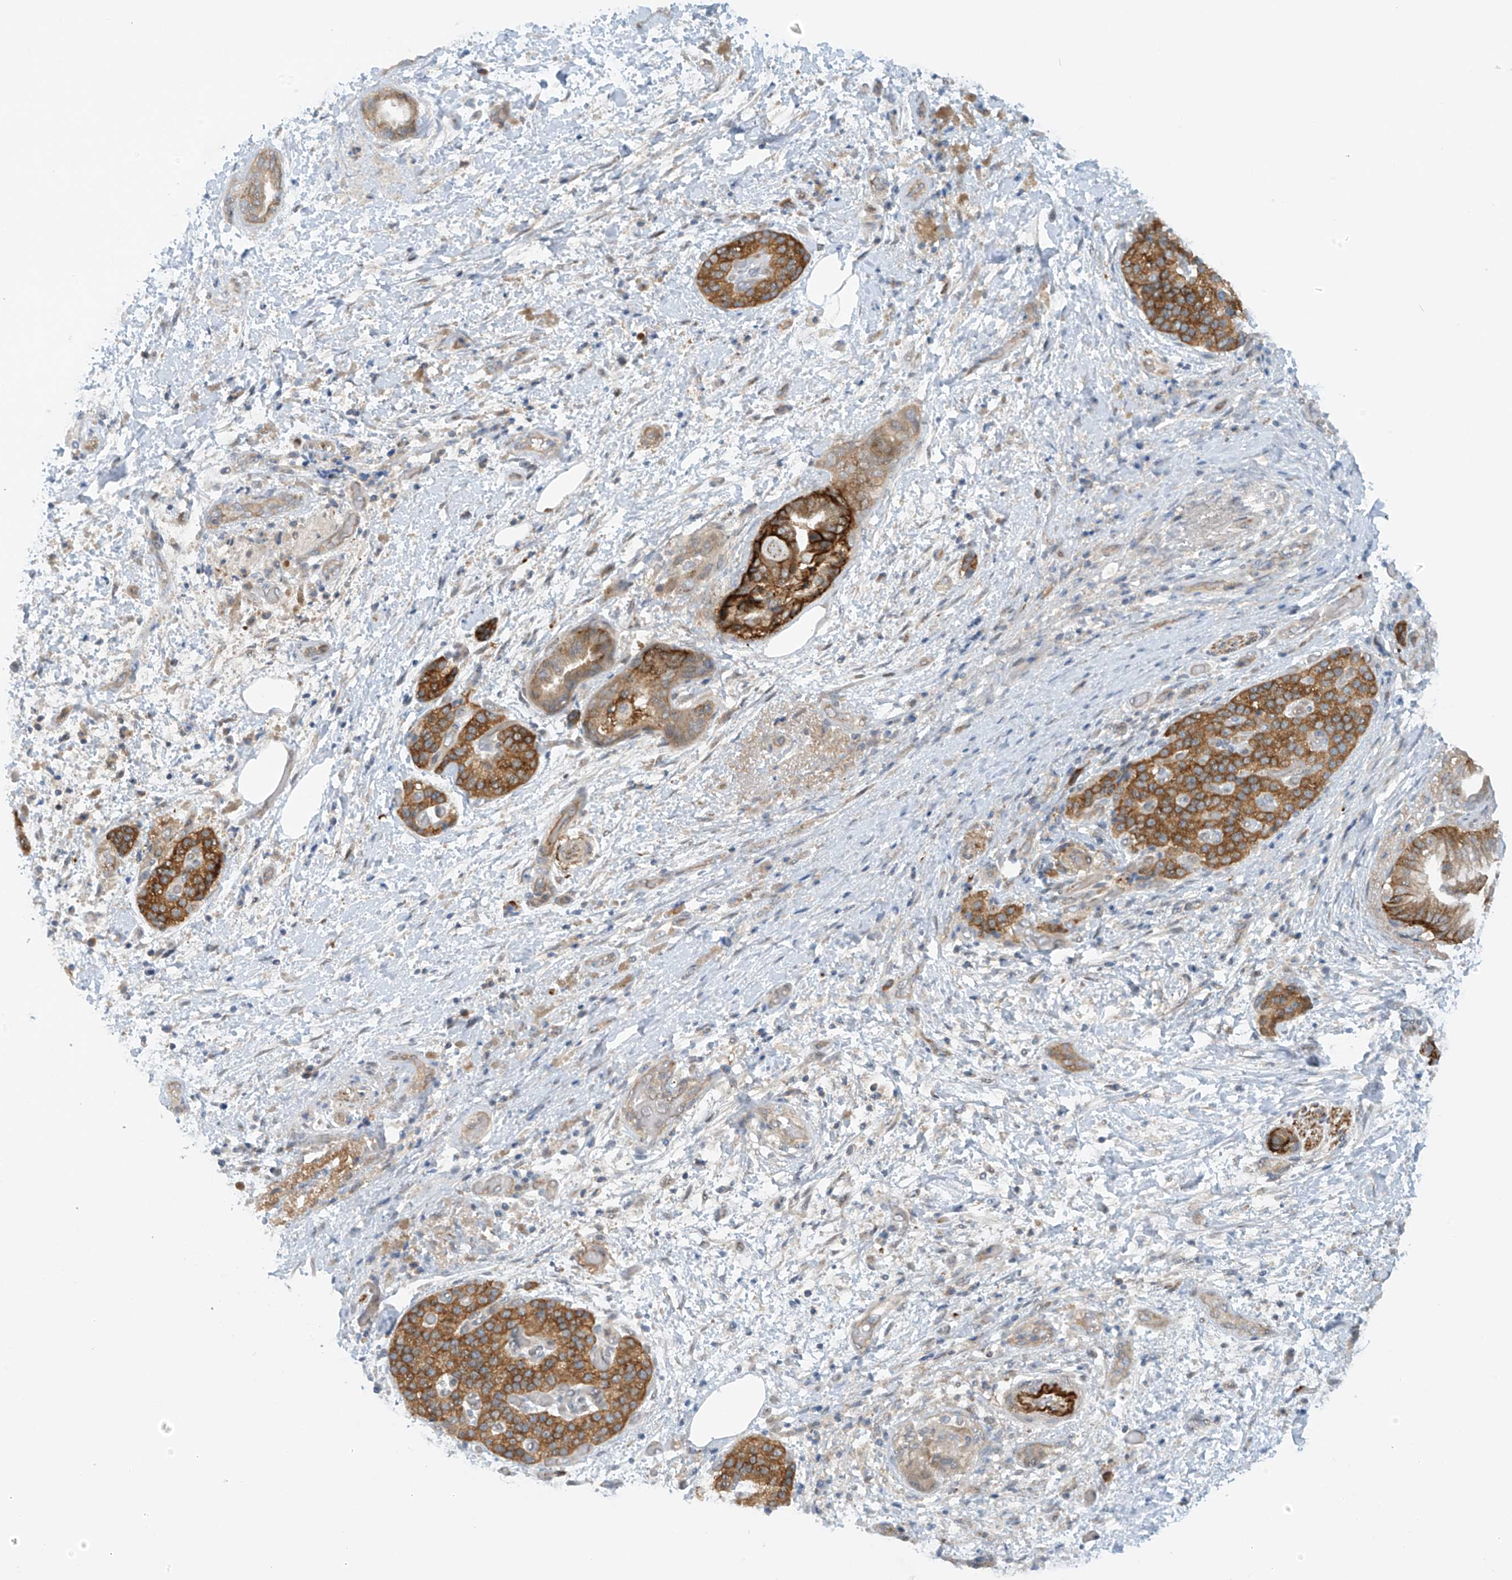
{"staining": {"intensity": "strong", "quantity": "25%-75%", "location": "cytoplasmic/membranous"}, "tissue": "pancreatic cancer", "cell_type": "Tumor cells", "image_type": "cancer", "snomed": [{"axis": "morphology", "description": "Normal tissue, NOS"}, {"axis": "morphology", "description": "Adenocarcinoma, NOS"}, {"axis": "topography", "description": "Pancreas"}, {"axis": "topography", "description": "Peripheral nerve tissue"}], "caption": "Immunohistochemical staining of human adenocarcinoma (pancreatic) reveals high levels of strong cytoplasmic/membranous protein expression in approximately 25%-75% of tumor cells.", "gene": "FSD1L", "patient": {"sex": "female", "age": 63}}